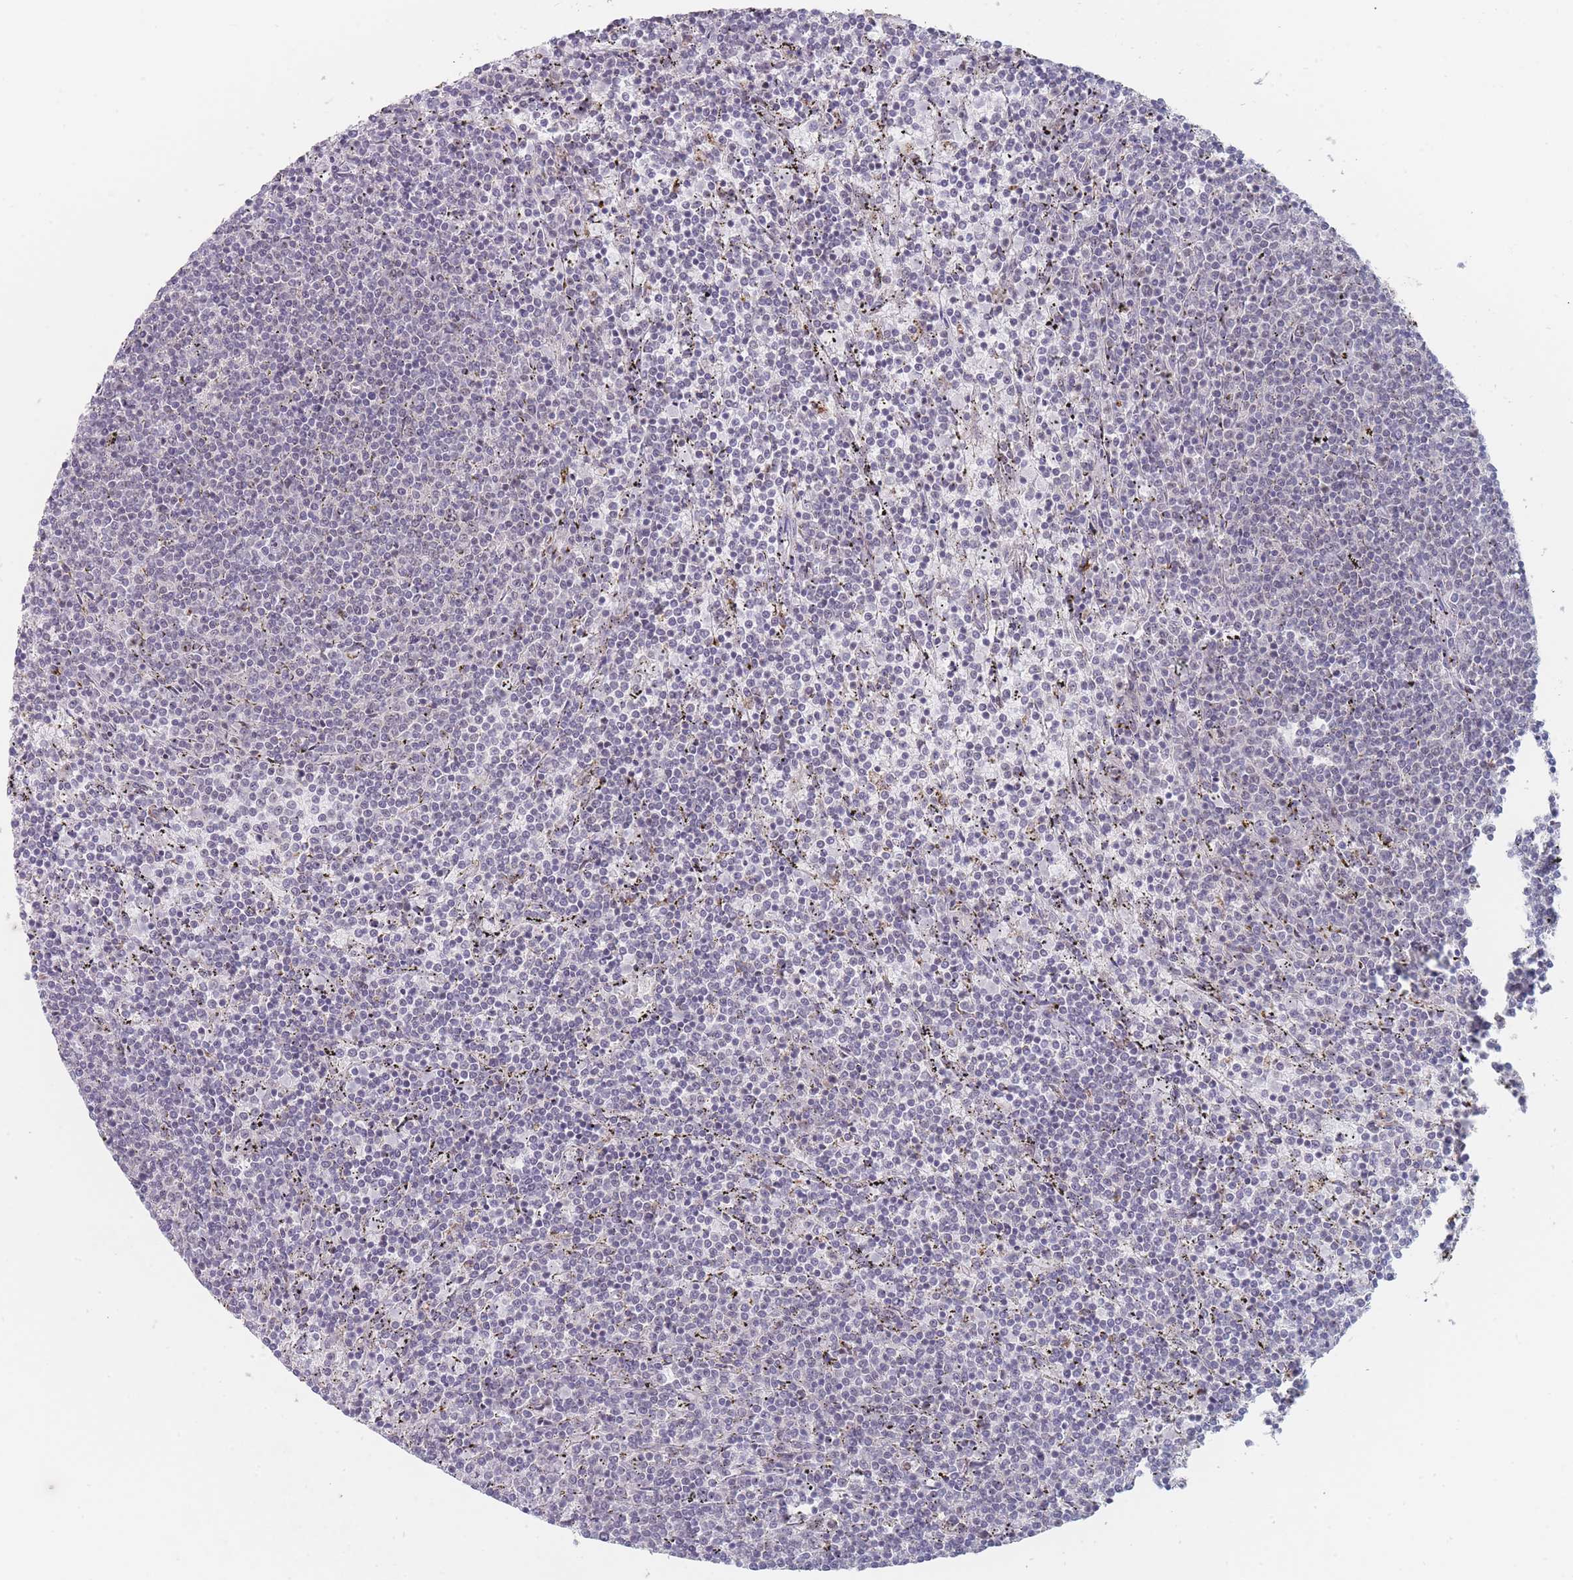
{"staining": {"intensity": "negative", "quantity": "none", "location": "none"}, "tissue": "lymphoma", "cell_type": "Tumor cells", "image_type": "cancer", "snomed": [{"axis": "morphology", "description": "Malignant lymphoma, non-Hodgkin's type, Low grade"}, {"axis": "topography", "description": "Spleen"}], "caption": "DAB (3,3'-diaminobenzidine) immunohistochemical staining of lymphoma exhibits no significant positivity in tumor cells.", "gene": "RNF8", "patient": {"sex": "female", "age": 50}}